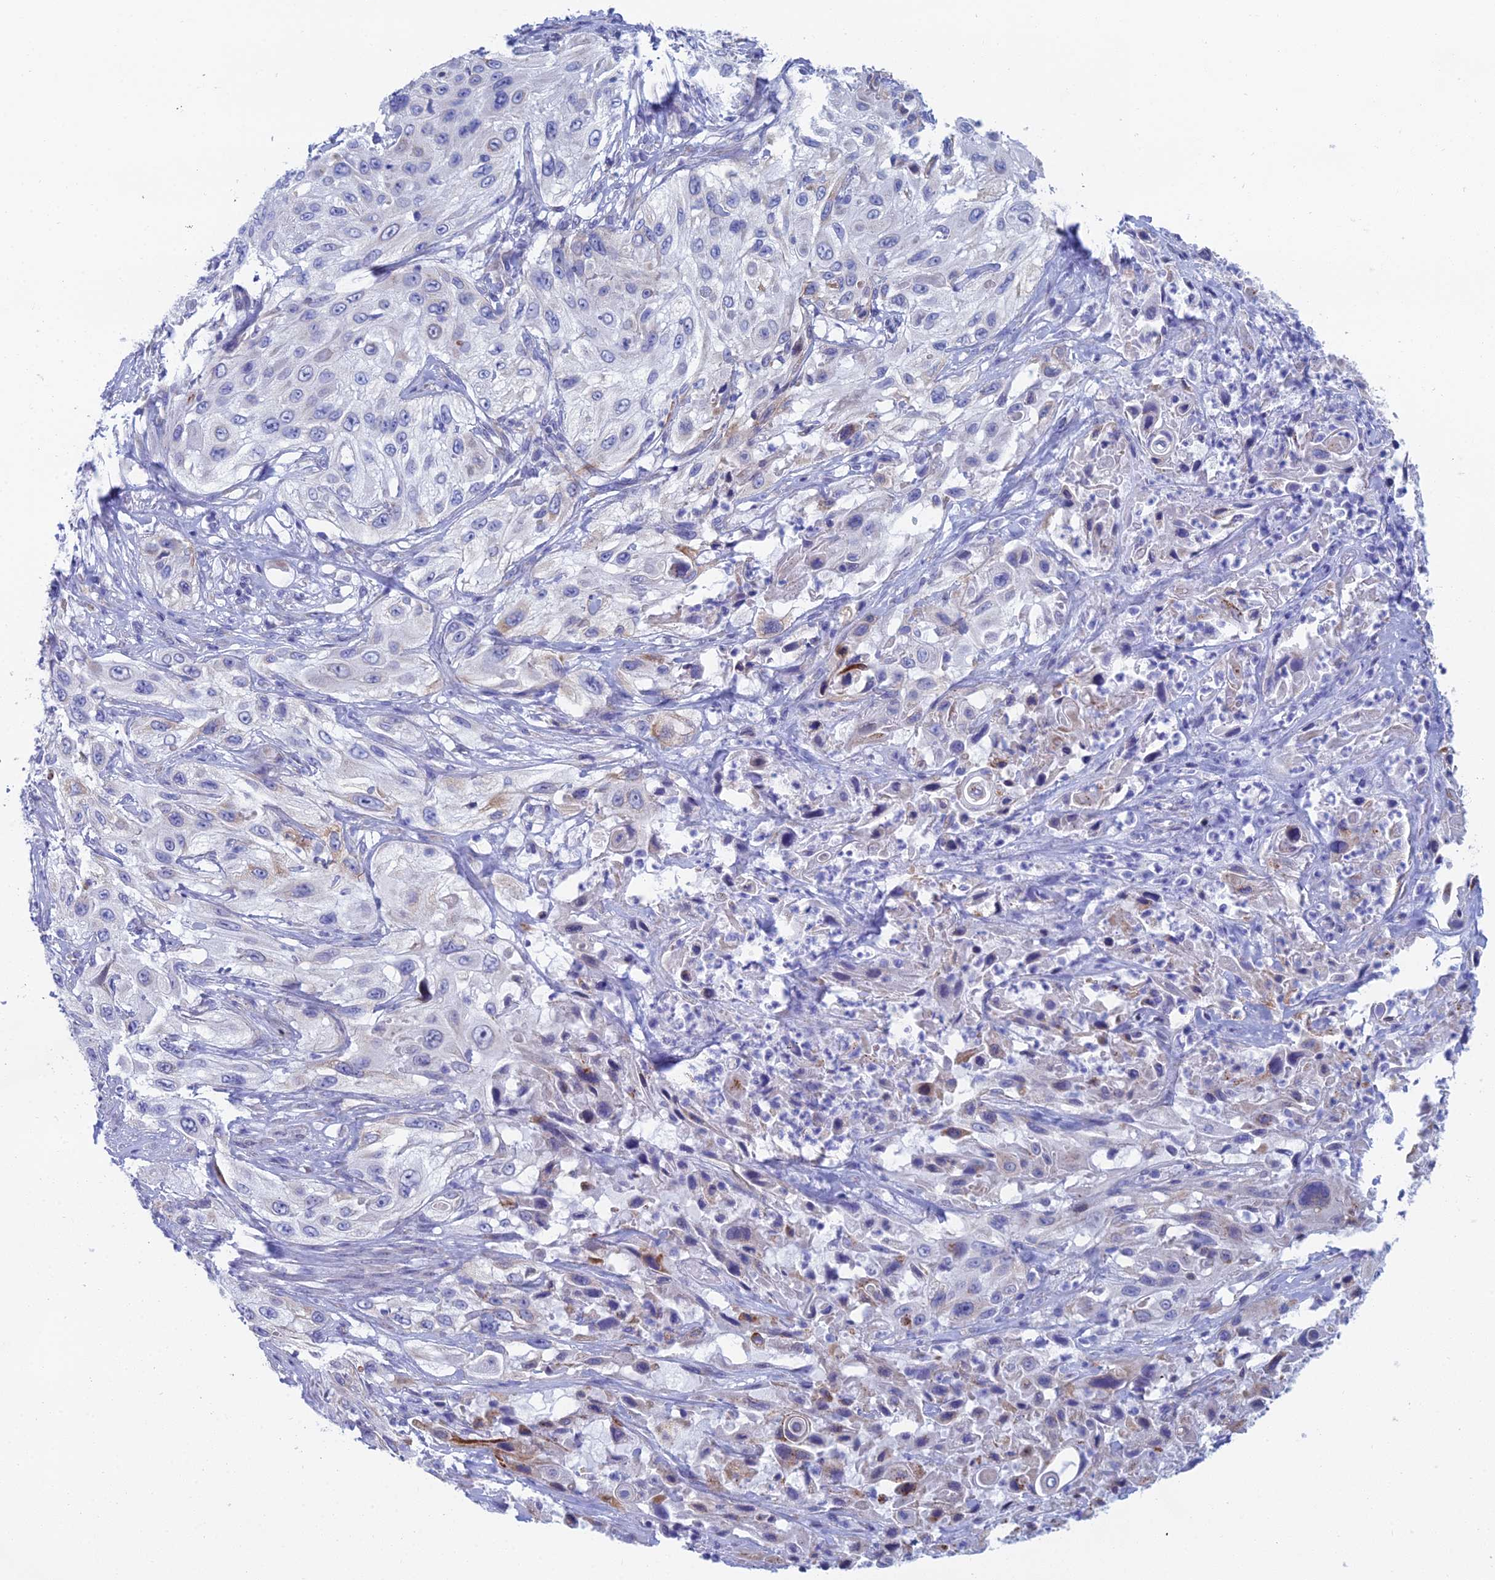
{"staining": {"intensity": "negative", "quantity": "none", "location": "none"}, "tissue": "cervical cancer", "cell_type": "Tumor cells", "image_type": "cancer", "snomed": [{"axis": "morphology", "description": "Squamous cell carcinoma, NOS"}, {"axis": "topography", "description": "Cervix"}], "caption": "Squamous cell carcinoma (cervical) was stained to show a protein in brown. There is no significant expression in tumor cells.", "gene": "CFAP210", "patient": {"sex": "female", "age": 42}}